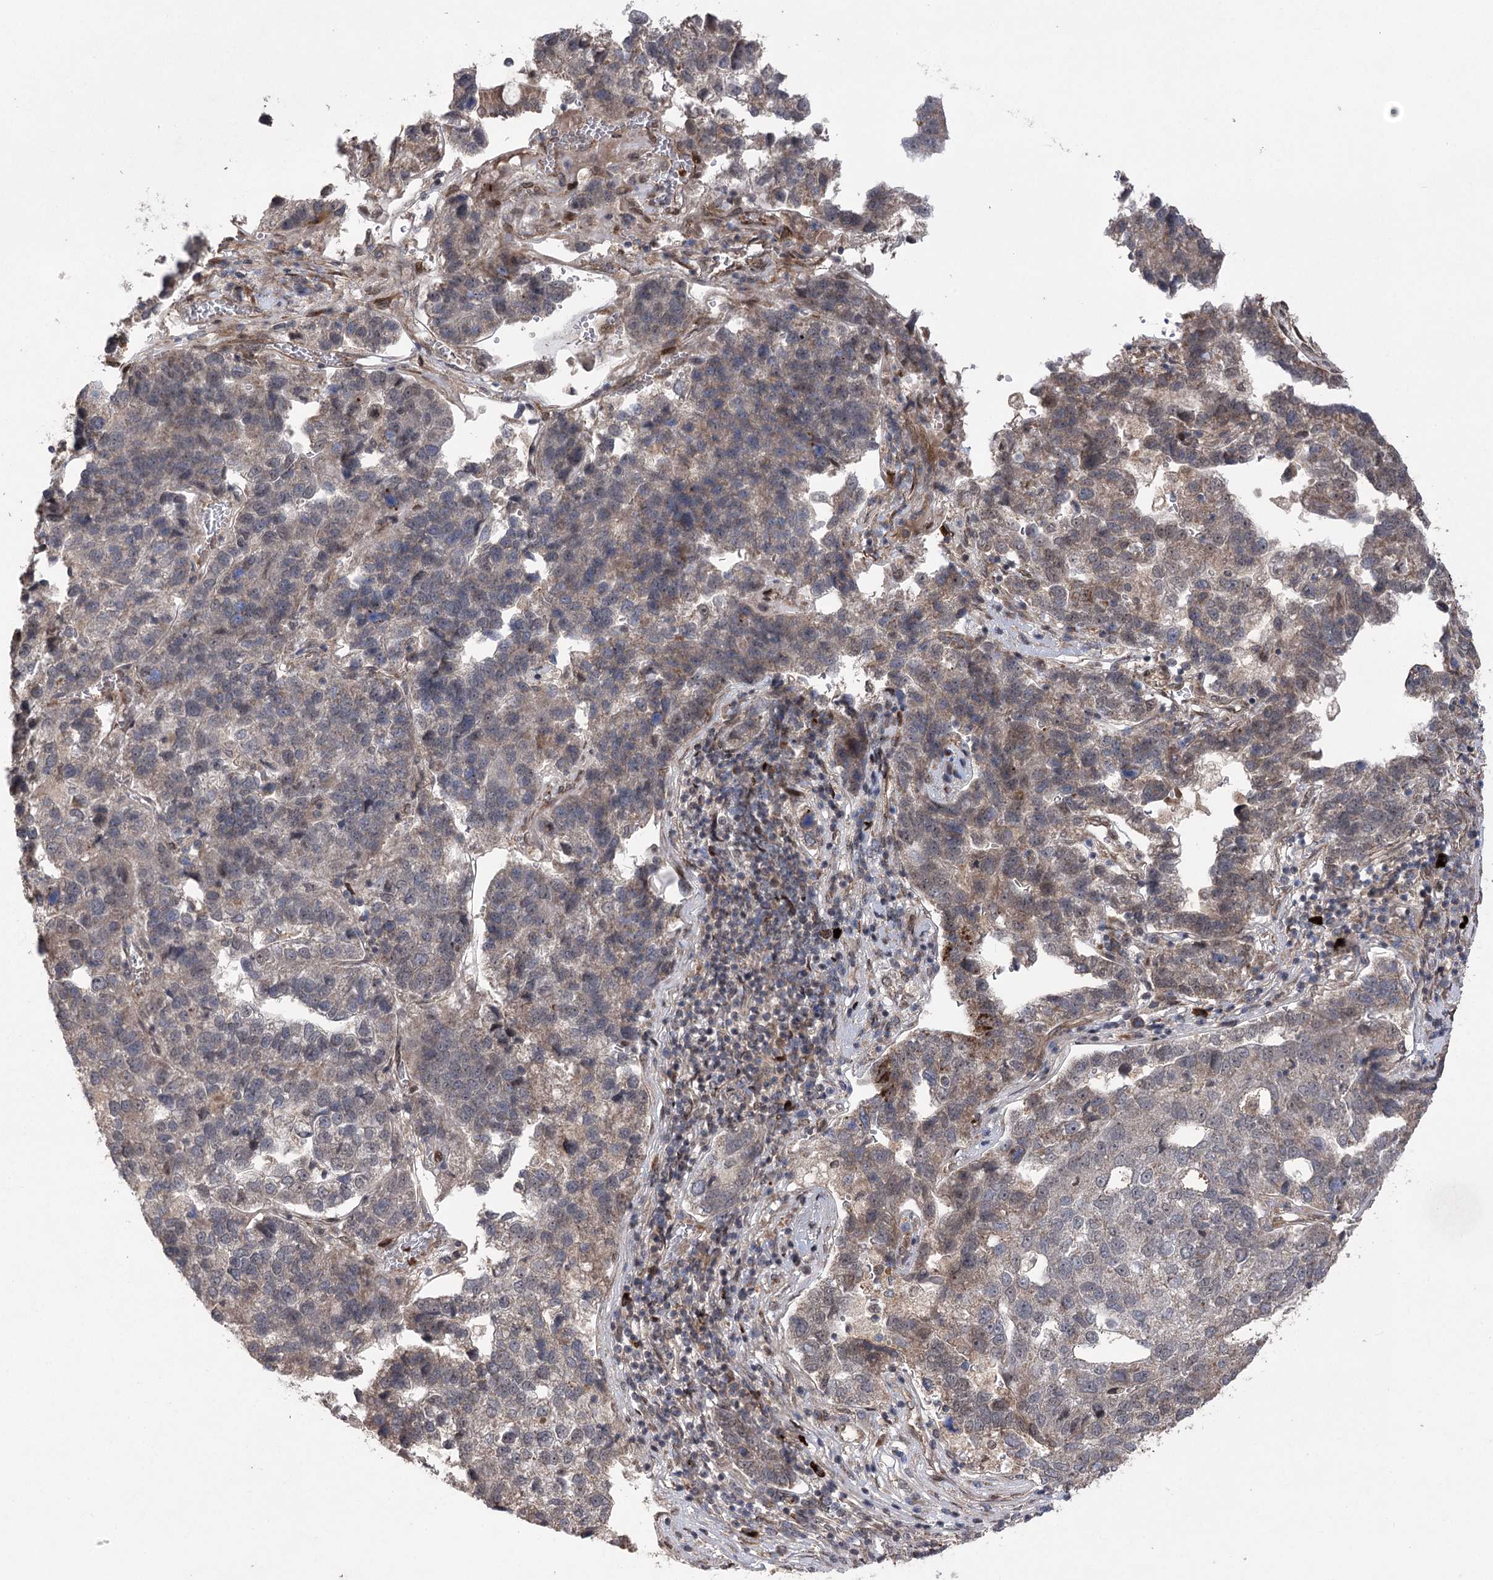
{"staining": {"intensity": "weak", "quantity": "<25%", "location": "cytoplasmic/membranous"}, "tissue": "pancreatic cancer", "cell_type": "Tumor cells", "image_type": "cancer", "snomed": [{"axis": "morphology", "description": "Adenocarcinoma, NOS"}, {"axis": "topography", "description": "Pancreas"}], "caption": "Immunohistochemical staining of pancreatic adenocarcinoma displays no significant staining in tumor cells.", "gene": "TENM2", "patient": {"sex": "female", "age": 61}}